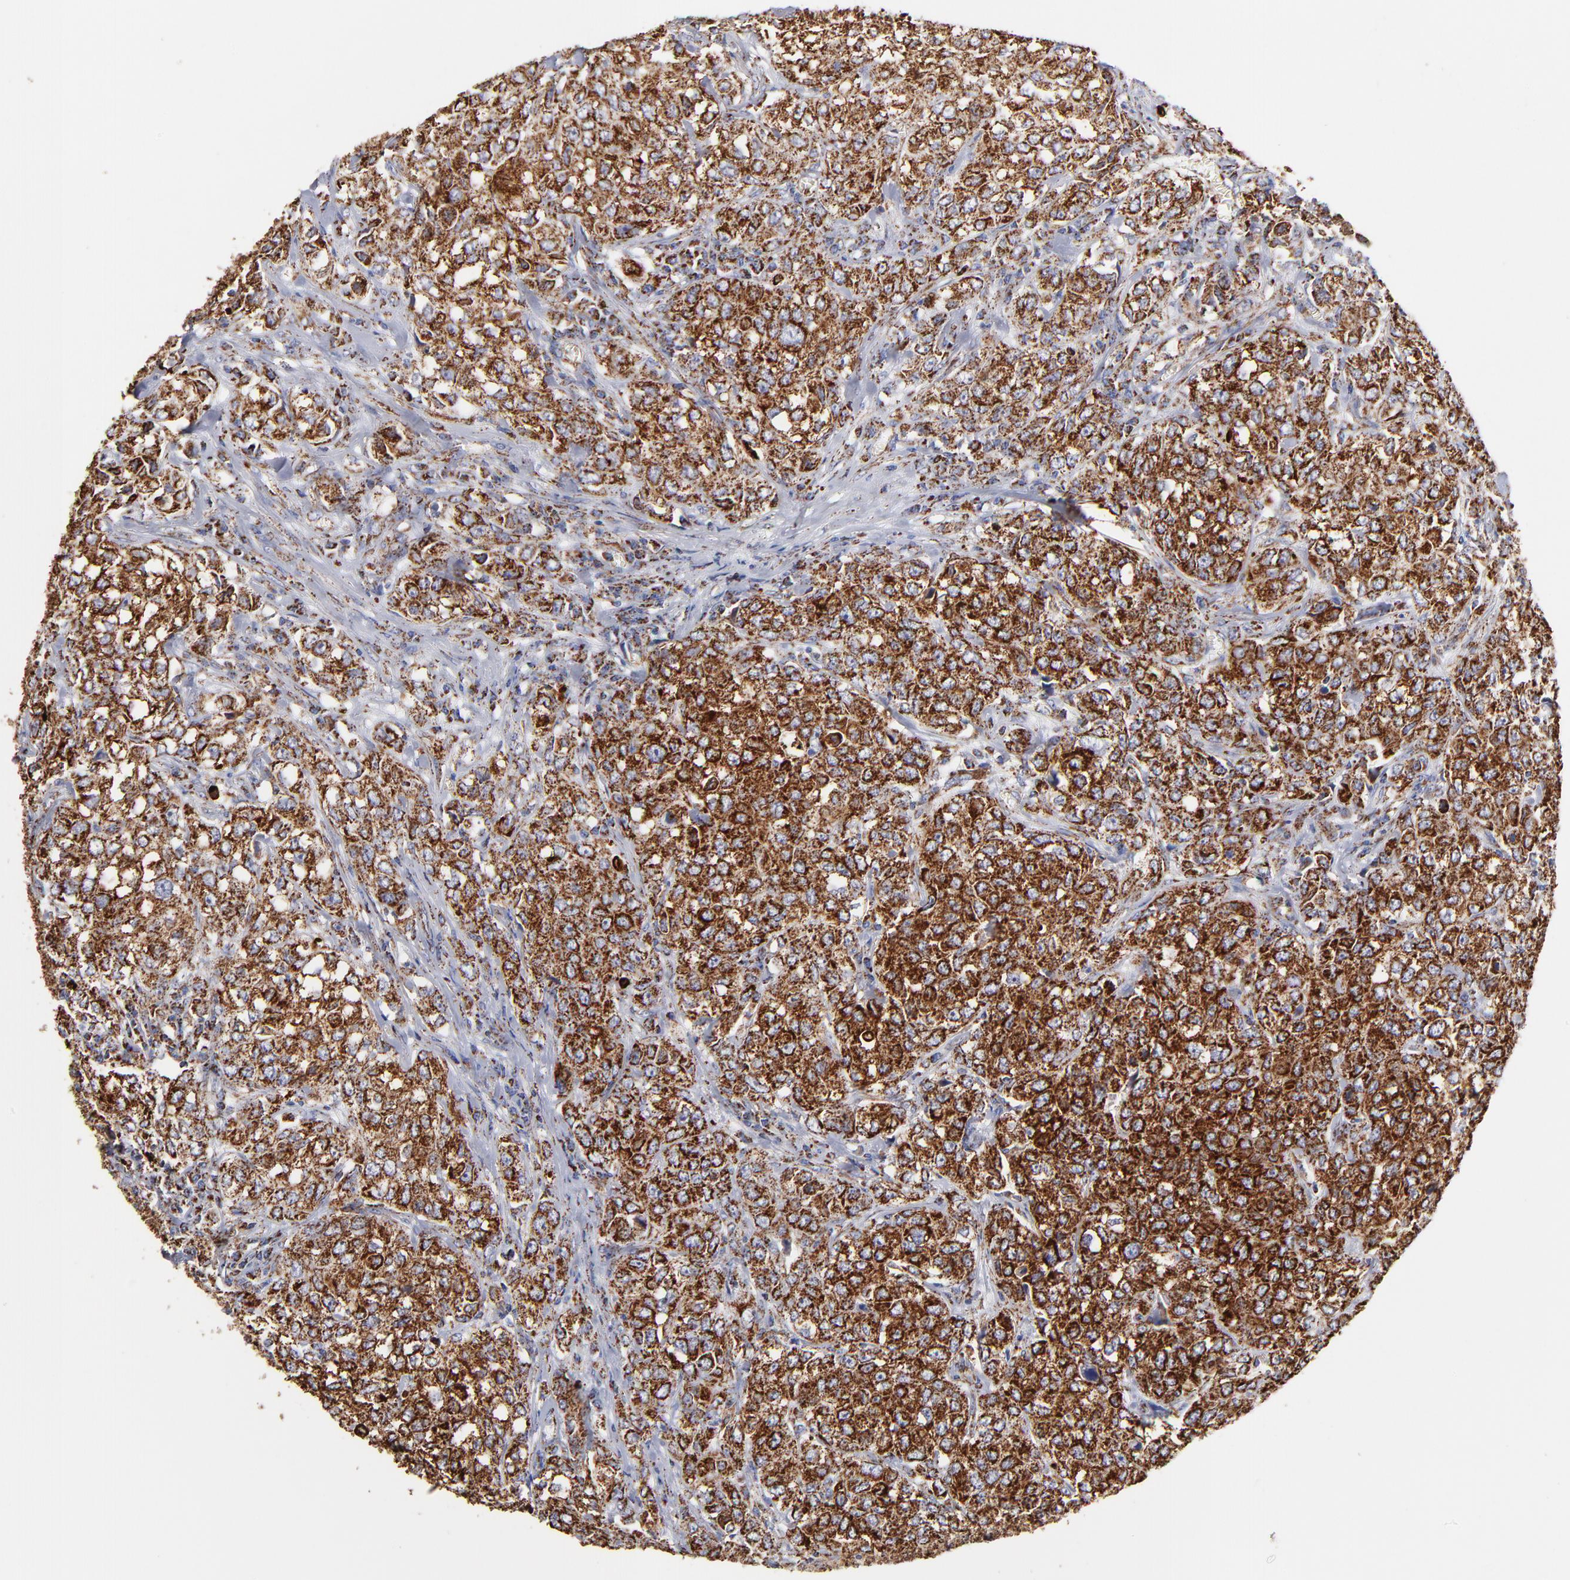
{"staining": {"intensity": "strong", "quantity": ">75%", "location": "cytoplasmic/membranous"}, "tissue": "urothelial cancer", "cell_type": "Tumor cells", "image_type": "cancer", "snomed": [{"axis": "morphology", "description": "Urothelial carcinoma, High grade"}, {"axis": "topography", "description": "Urinary bladder"}], "caption": "The immunohistochemical stain highlights strong cytoplasmic/membranous staining in tumor cells of urothelial carcinoma (high-grade) tissue. (Stains: DAB (3,3'-diaminobenzidine) in brown, nuclei in blue, Microscopy: brightfield microscopy at high magnification).", "gene": "PHB1", "patient": {"sex": "female", "age": 75}}